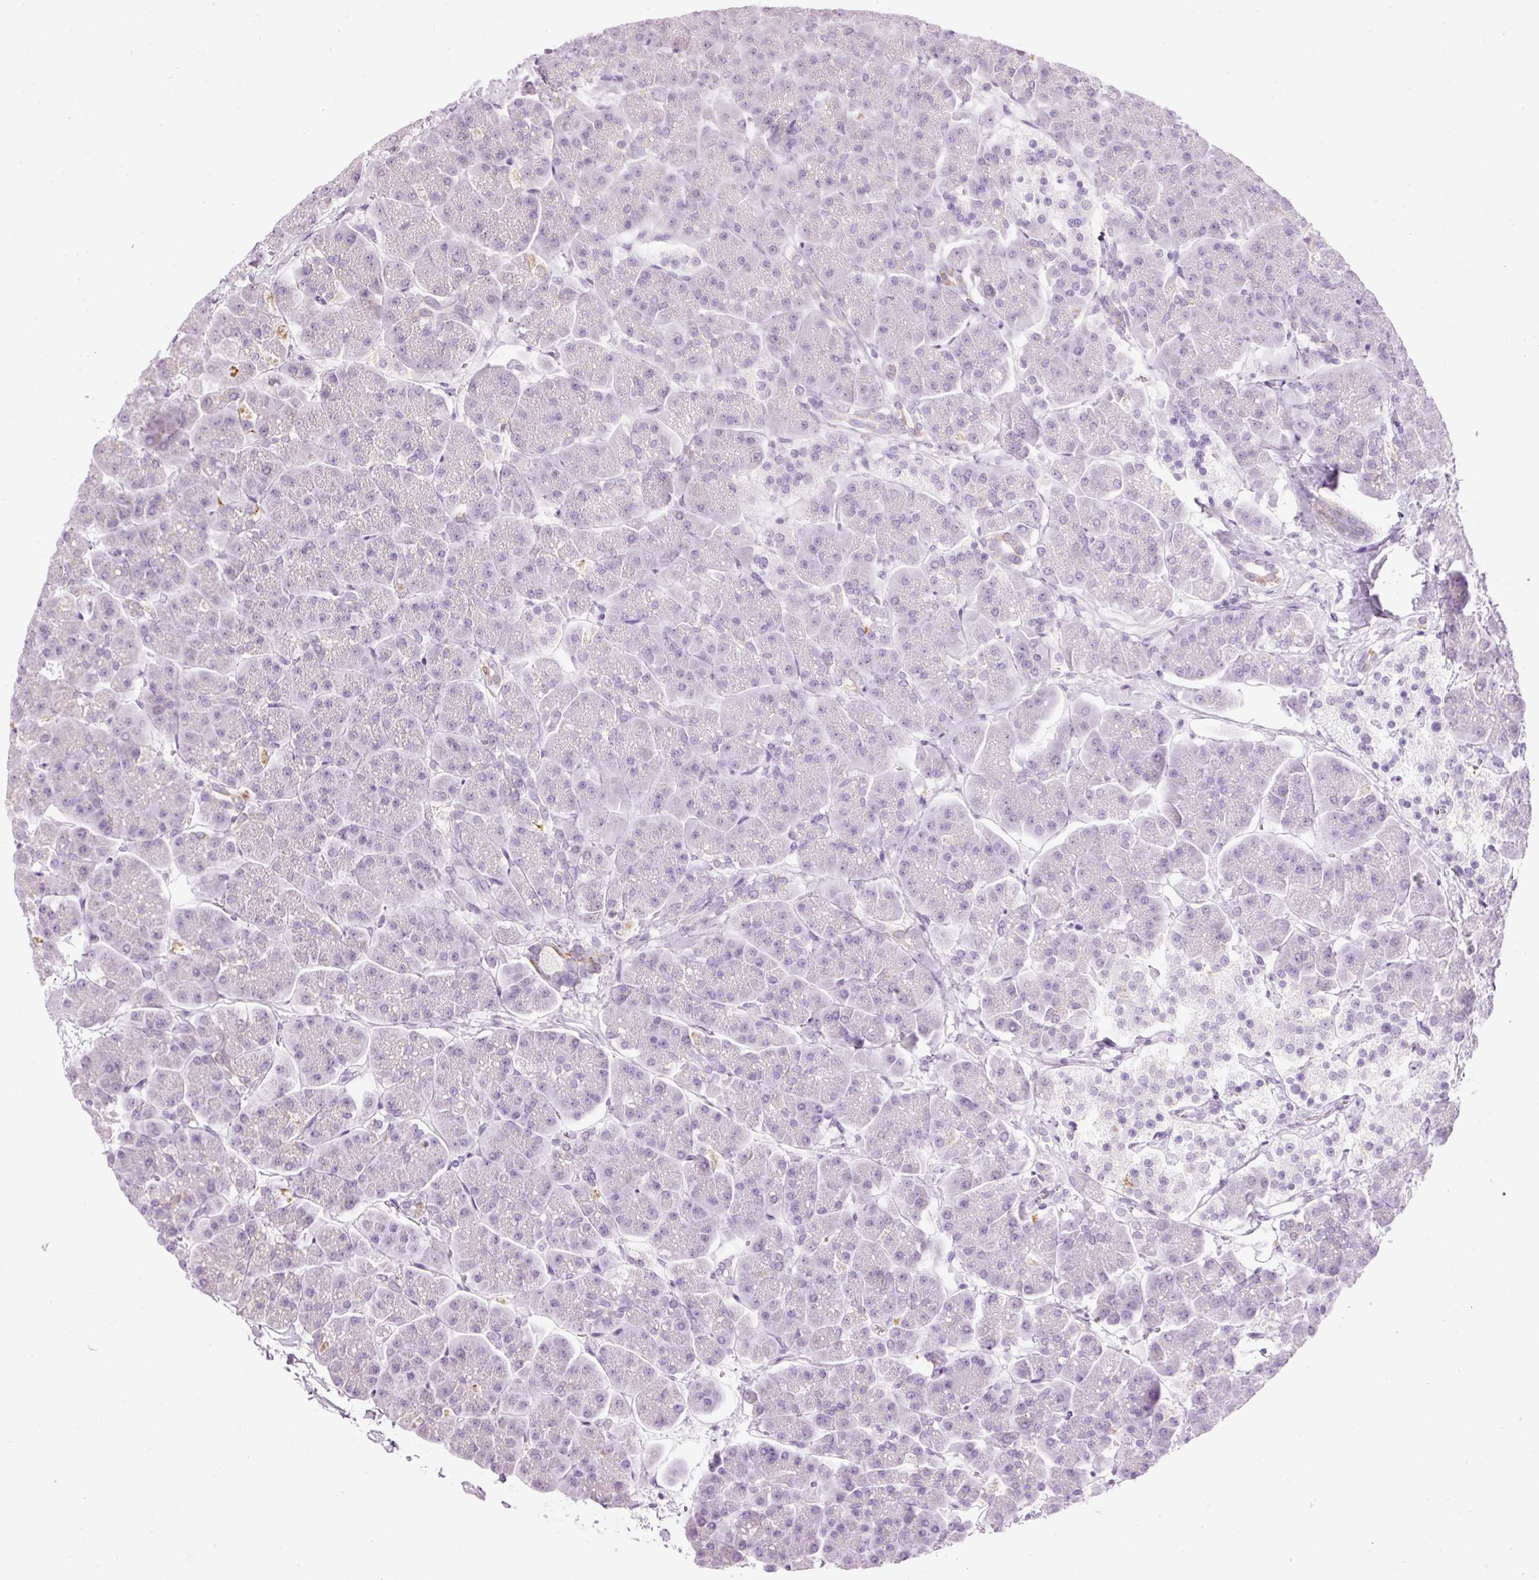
{"staining": {"intensity": "moderate", "quantity": "<25%", "location": "cytoplasmic/membranous"}, "tissue": "pancreas", "cell_type": "Exocrine glandular cells", "image_type": "normal", "snomed": [{"axis": "morphology", "description": "Normal tissue, NOS"}, {"axis": "topography", "description": "Pancreas"}, {"axis": "topography", "description": "Peripheral nerve tissue"}], "caption": "Pancreas was stained to show a protein in brown. There is low levels of moderate cytoplasmic/membranous expression in approximately <25% of exocrine glandular cells. (Stains: DAB in brown, nuclei in blue, Microscopy: brightfield microscopy at high magnification).", "gene": "CARD16", "patient": {"sex": "male", "age": 54}}